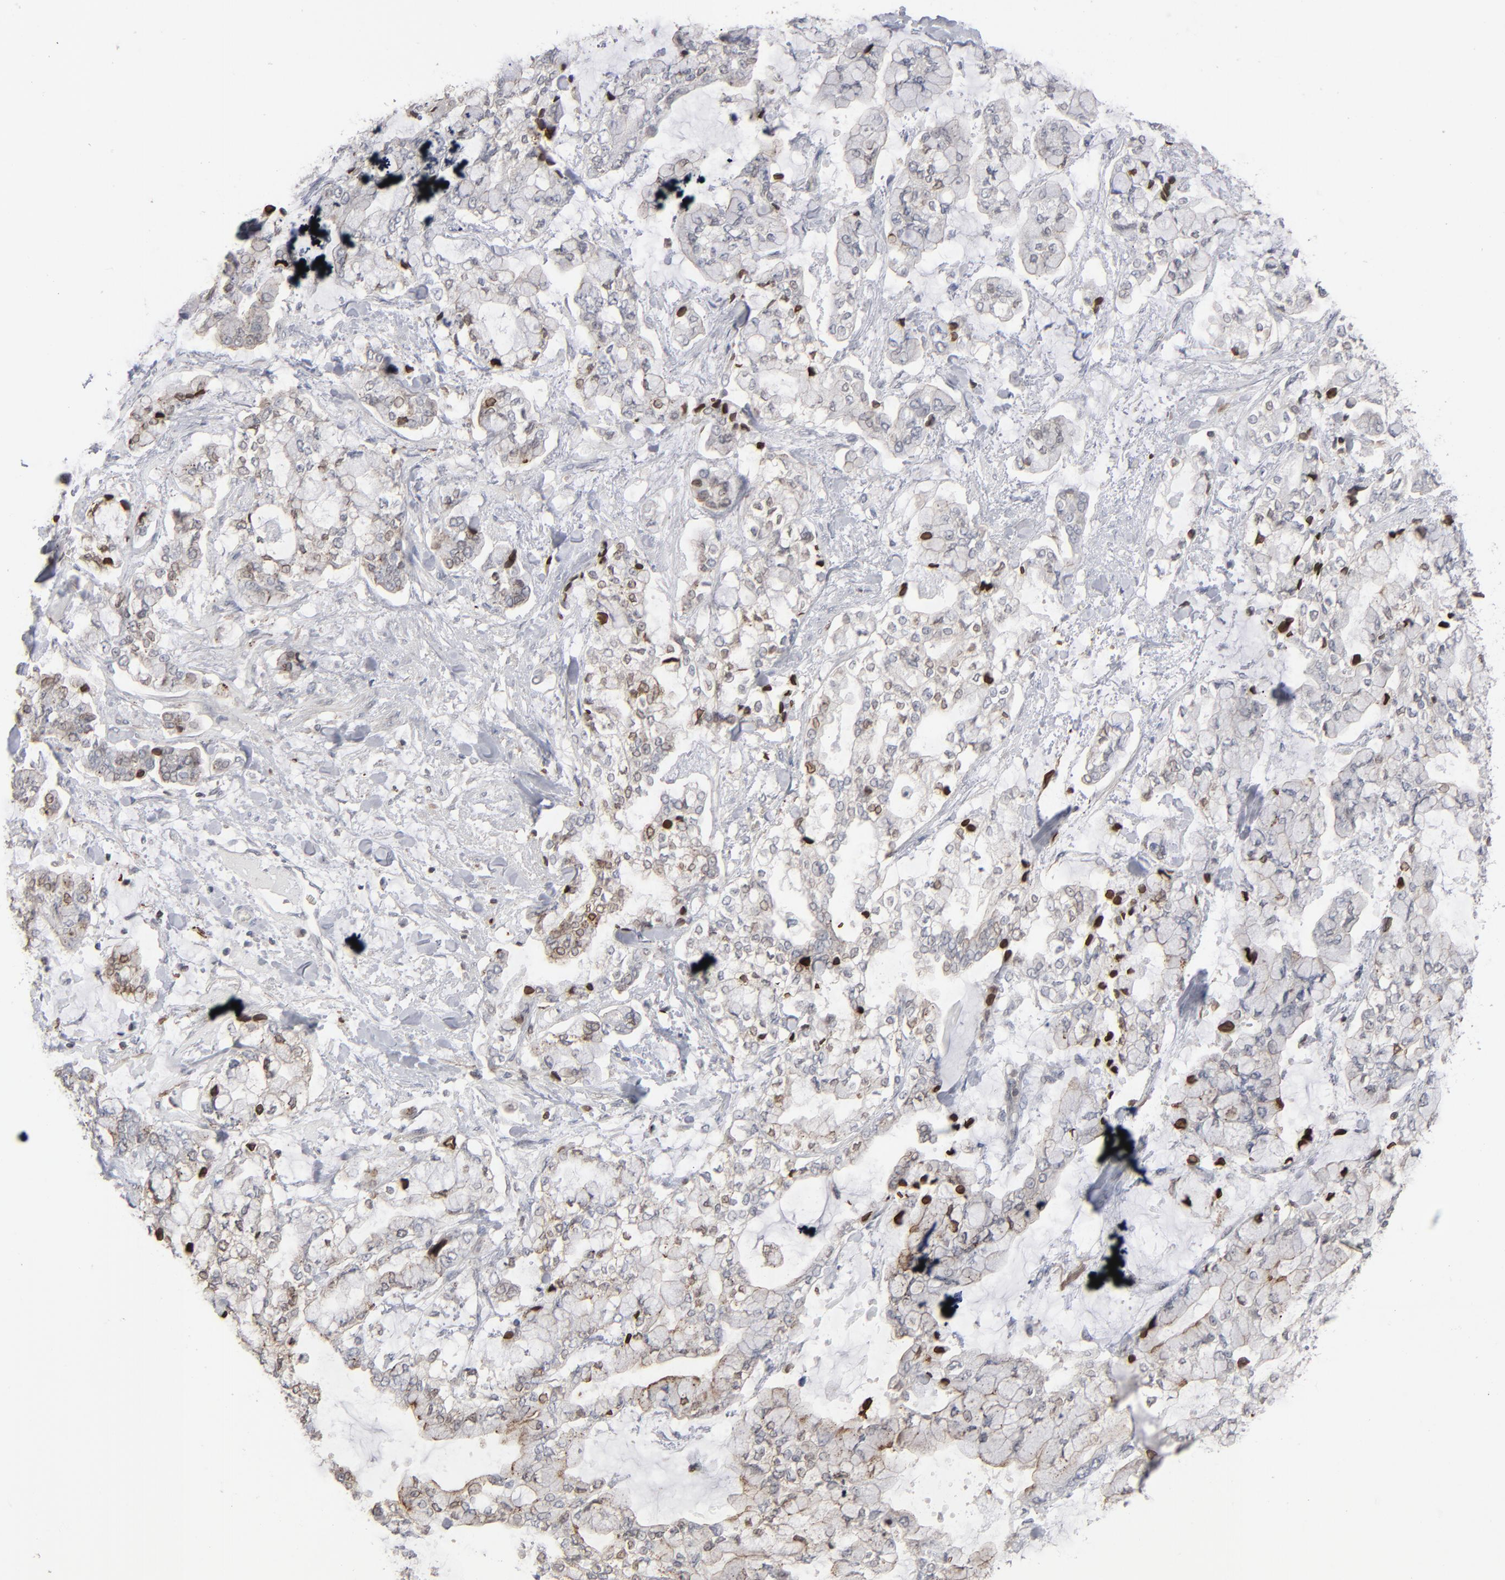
{"staining": {"intensity": "moderate", "quantity": "25%-75%", "location": "nuclear"}, "tissue": "stomach cancer", "cell_type": "Tumor cells", "image_type": "cancer", "snomed": [{"axis": "morphology", "description": "Normal tissue, NOS"}, {"axis": "morphology", "description": "Adenocarcinoma, NOS"}, {"axis": "topography", "description": "Stomach, upper"}, {"axis": "topography", "description": "Stomach"}], "caption": "This histopathology image displays immunohistochemistry (IHC) staining of human stomach cancer, with medium moderate nuclear positivity in about 25%-75% of tumor cells.", "gene": "STAT4", "patient": {"sex": "male", "age": 76}}